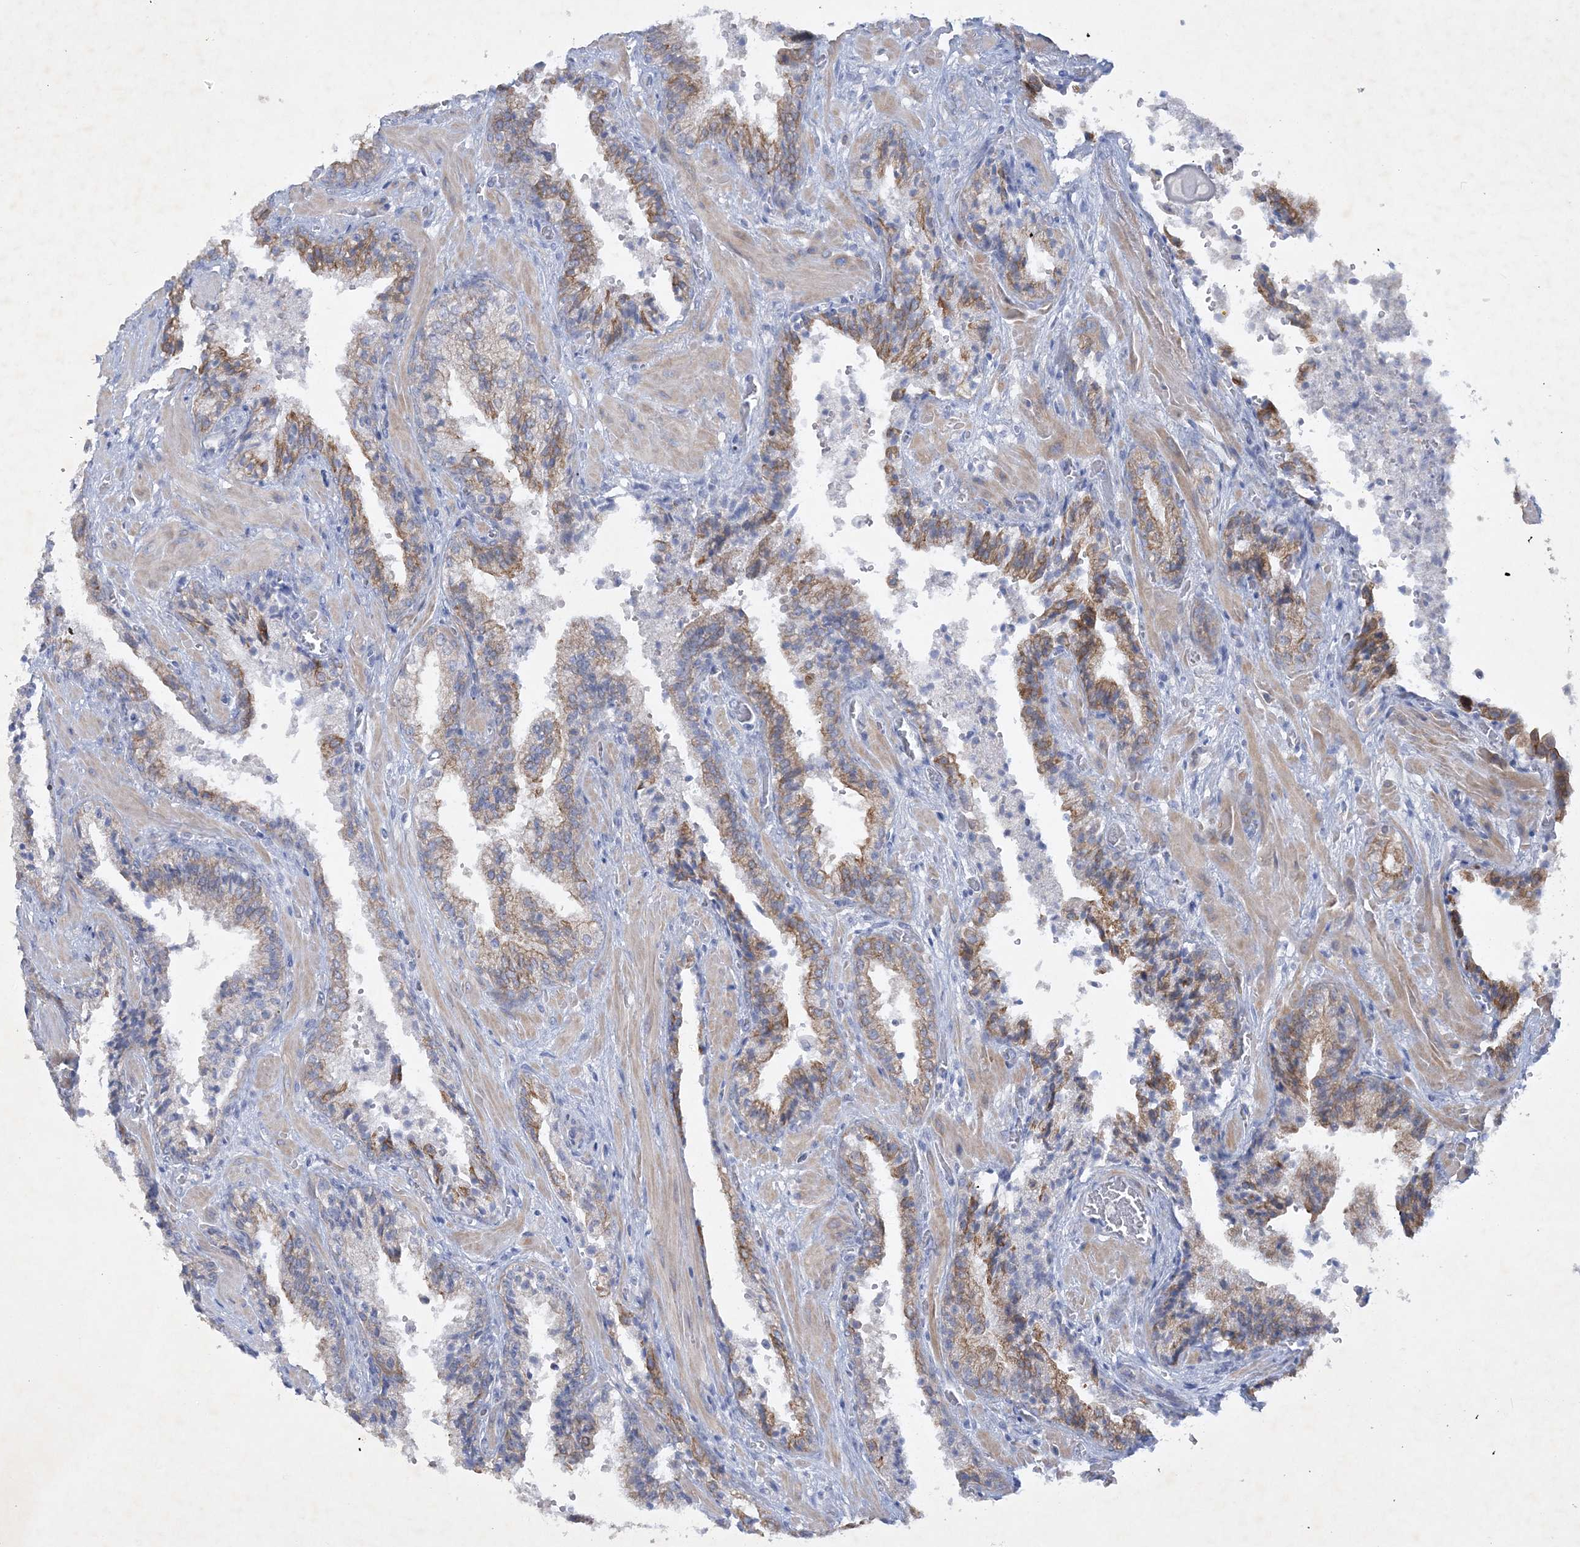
{"staining": {"intensity": "moderate", "quantity": ">75%", "location": "cytoplasmic/membranous"}, "tissue": "prostate cancer", "cell_type": "Tumor cells", "image_type": "cancer", "snomed": [{"axis": "morphology", "description": "Adenocarcinoma, High grade"}, {"axis": "topography", "description": "Prostate"}], "caption": "A brown stain labels moderate cytoplasmic/membranous positivity of a protein in human prostate cancer (high-grade adenocarcinoma) tumor cells.", "gene": "FARSB", "patient": {"sex": "male", "age": 58}}